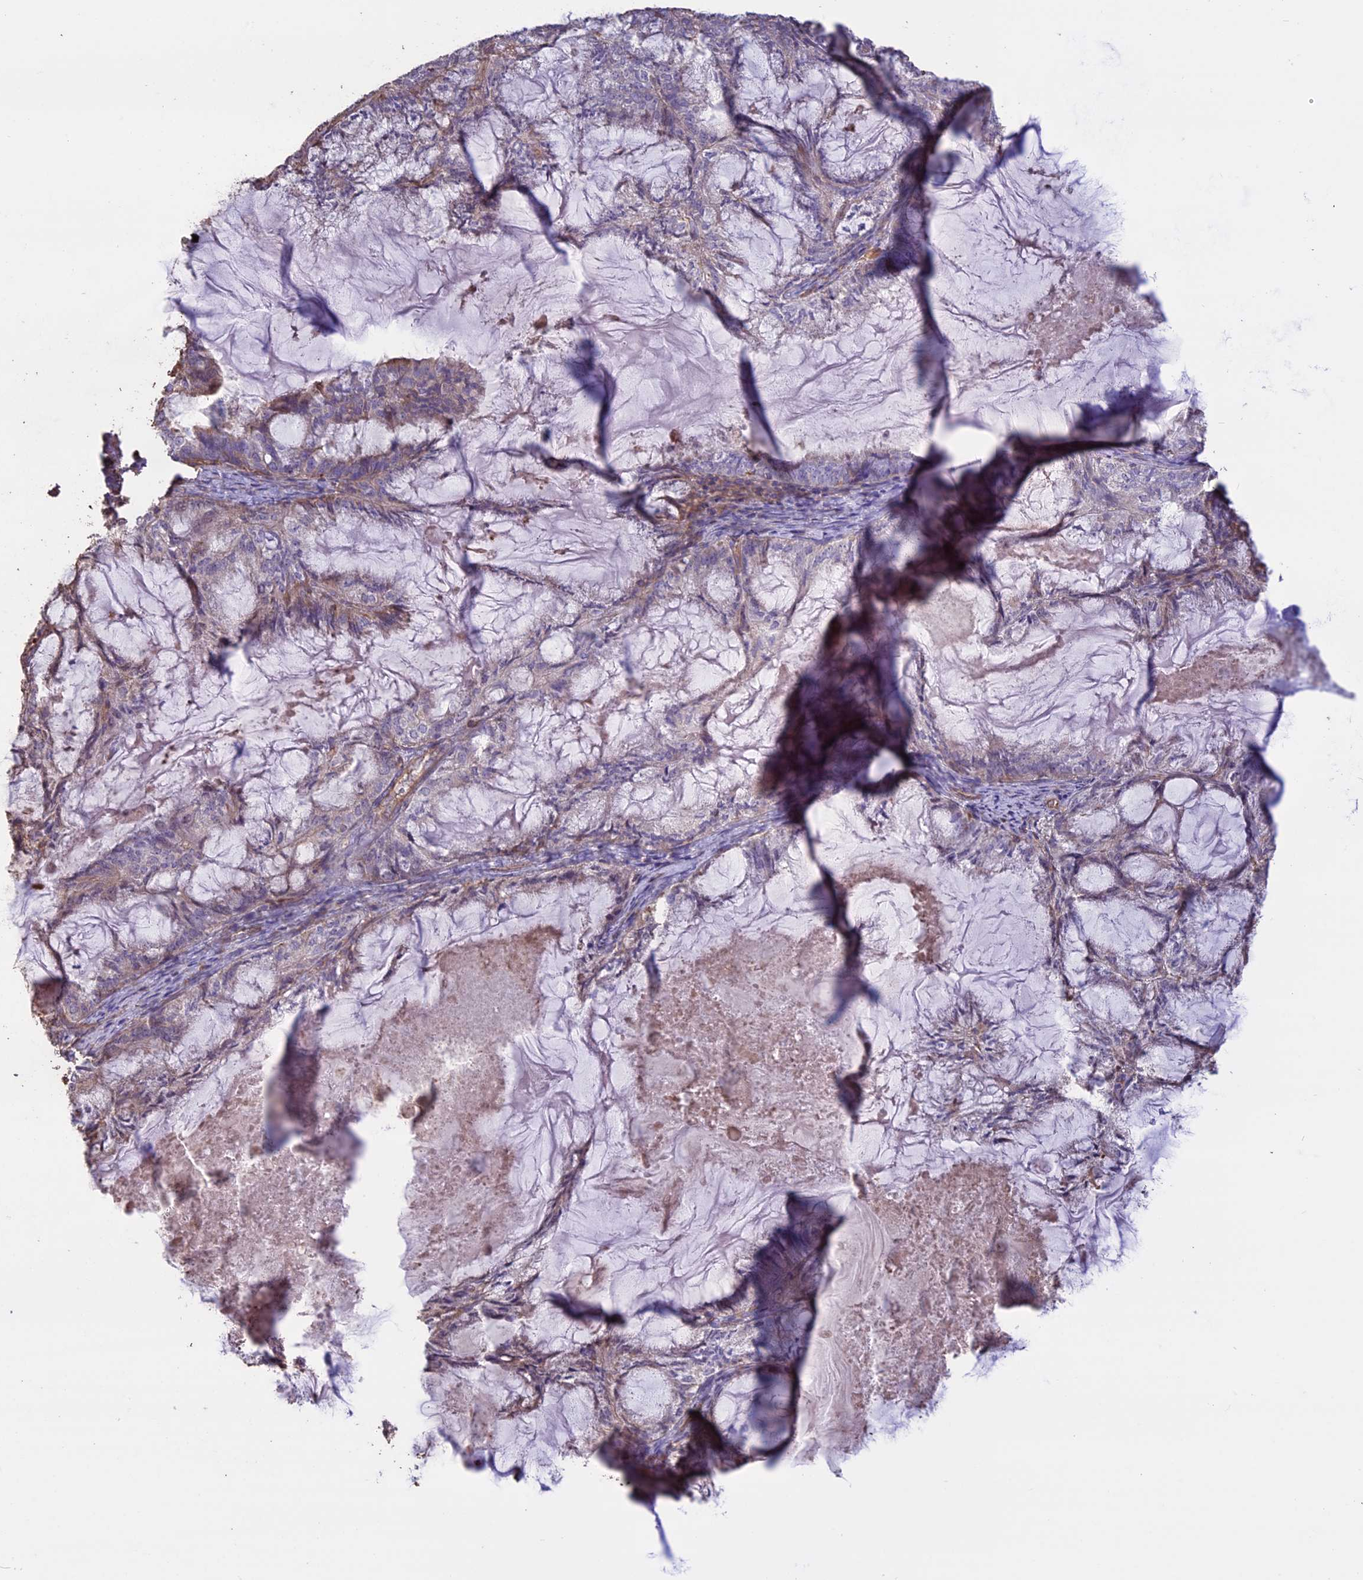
{"staining": {"intensity": "weak", "quantity": "25%-75%", "location": "cytoplasmic/membranous"}, "tissue": "endometrial cancer", "cell_type": "Tumor cells", "image_type": "cancer", "snomed": [{"axis": "morphology", "description": "Adenocarcinoma, NOS"}, {"axis": "topography", "description": "Endometrium"}], "caption": "Adenocarcinoma (endometrial) stained with a protein marker exhibits weak staining in tumor cells.", "gene": "CCDC148", "patient": {"sex": "female", "age": 86}}